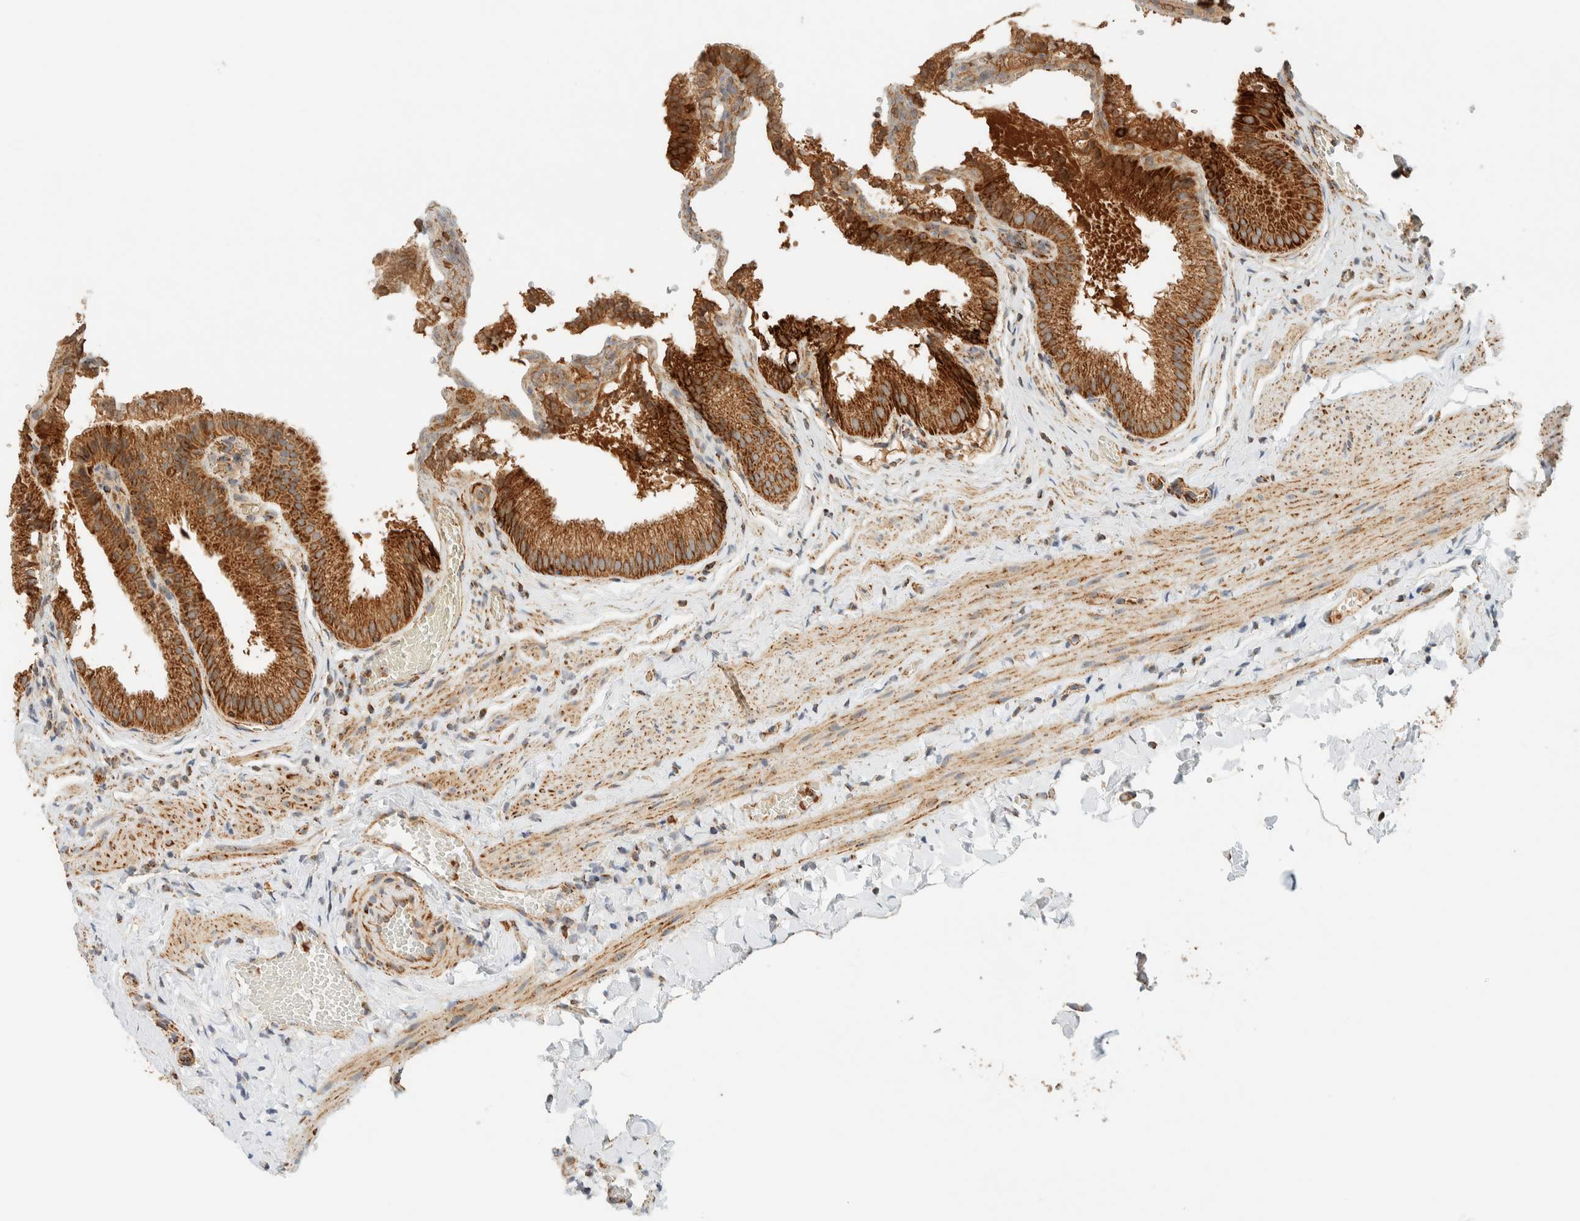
{"staining": {"intensity": "strong", "quantity": ">75%", "location": "cytoplasmic/membranous"}, "tissue": "gallbladder", "cell_type": "Glandular cells", "image_type": "normal", "snomed": [{"axis": "morphology", "description": "Normal tissue, NOS"}, {"axis": "topography", "description": "Gallbladder"}], "caption": "Immunohistochemistry image of benign gallbladder: gallbladder stained using immunohistochemistry shows high levels of strong protein expression localized specifically in the cytoplasmic/membranous of glandular cells, appearing as a cytoplasmic/membranous brown color.", "gene": "KIFAP3", "patient": {"sex": "male", "age": 38}}